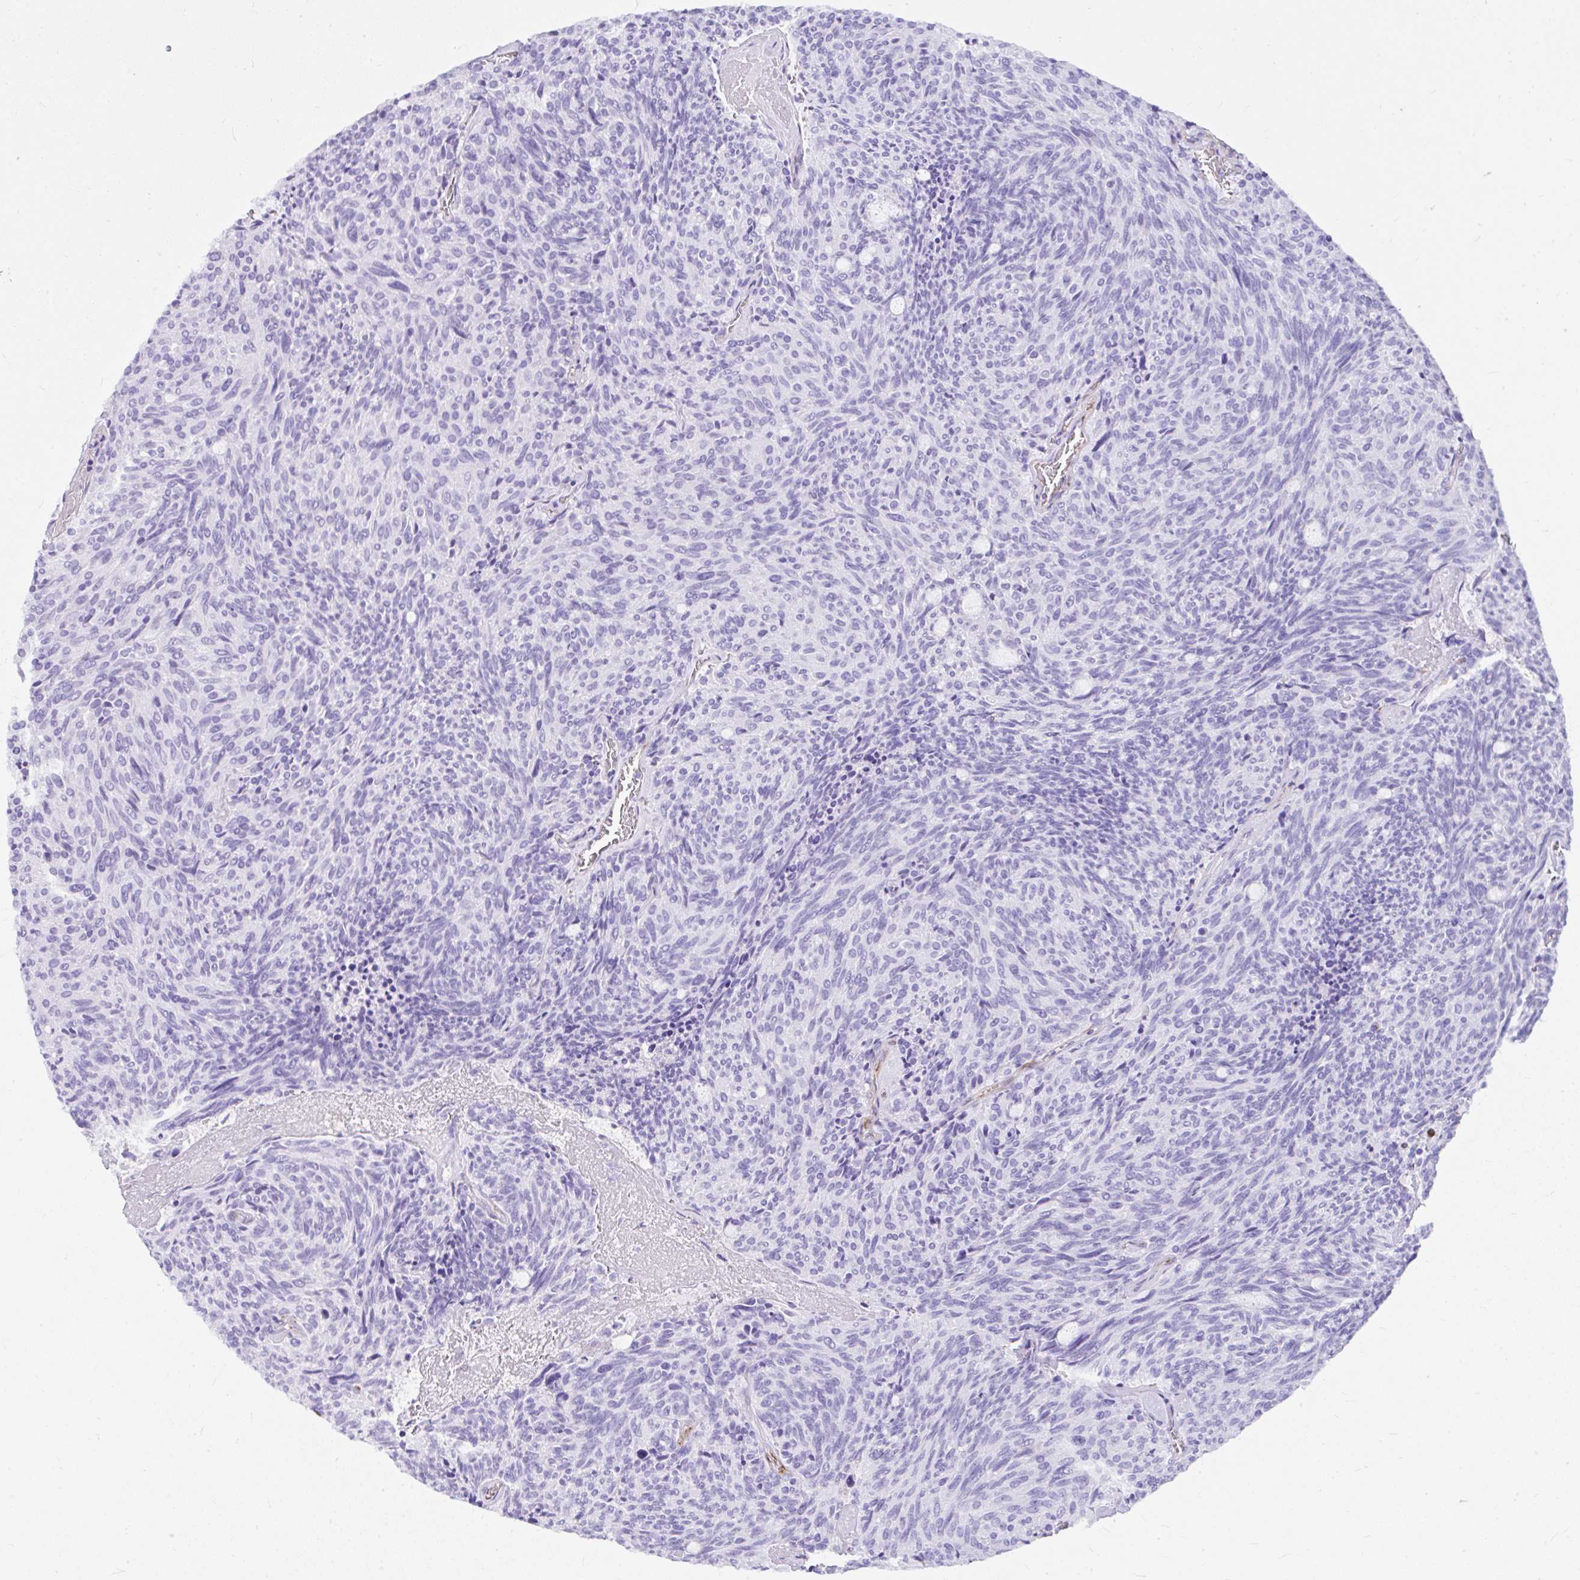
{"staining": {"intensity": "negative", "quantity": "none", "location": "none"}, "tissue": "carcinoid", "cell_type": "Tumor cells", "image_type": "cancer", "snomed": [{"axis": "morphology", "description": "Carcinoid, malignant, NOS"}, {"axis": "topography", "description": "Pancreas"}], "caption": "Tumor cells show no significant expression in carcinoid.", "gene": "DEPDC5", "patient": {"sex": "female", "age": 54}}